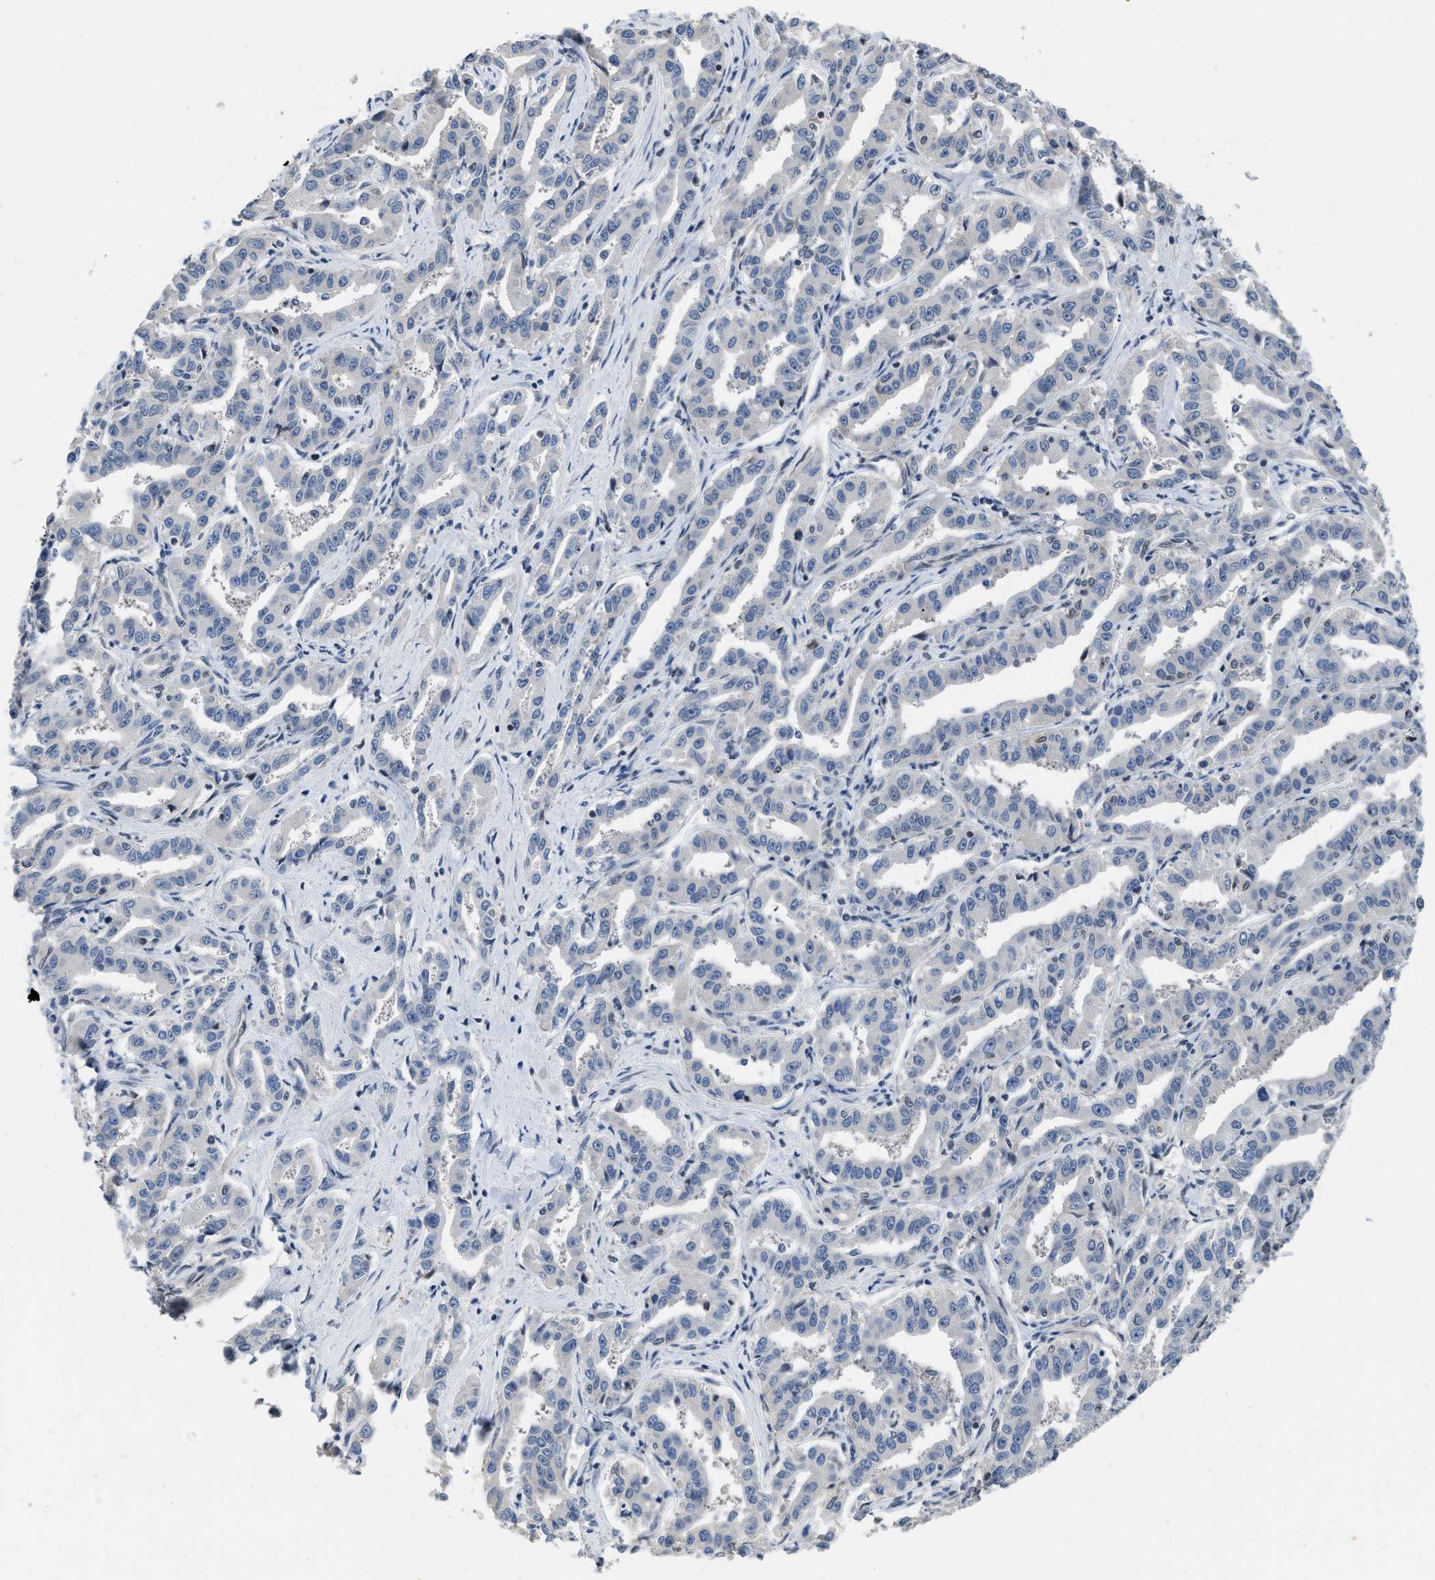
{"staining": {"intensity": "negative", "quantity": "none", "location": "none"}, "tissue": "liver cancer", "cell_type": "Tumor cells", "image_type": "cancer", "snomed": [{"axis": "morphology", "description": "Cholangiocarcinoma"}, {"axis": "topography", "description": "Liver"}], "caption": "Immunohistochemistry of human cholangiocarcinoma (liver) demonstrates no expression in tumor cells.", "gene": "TES", "patient": {"sex": "male", "age": 59}}